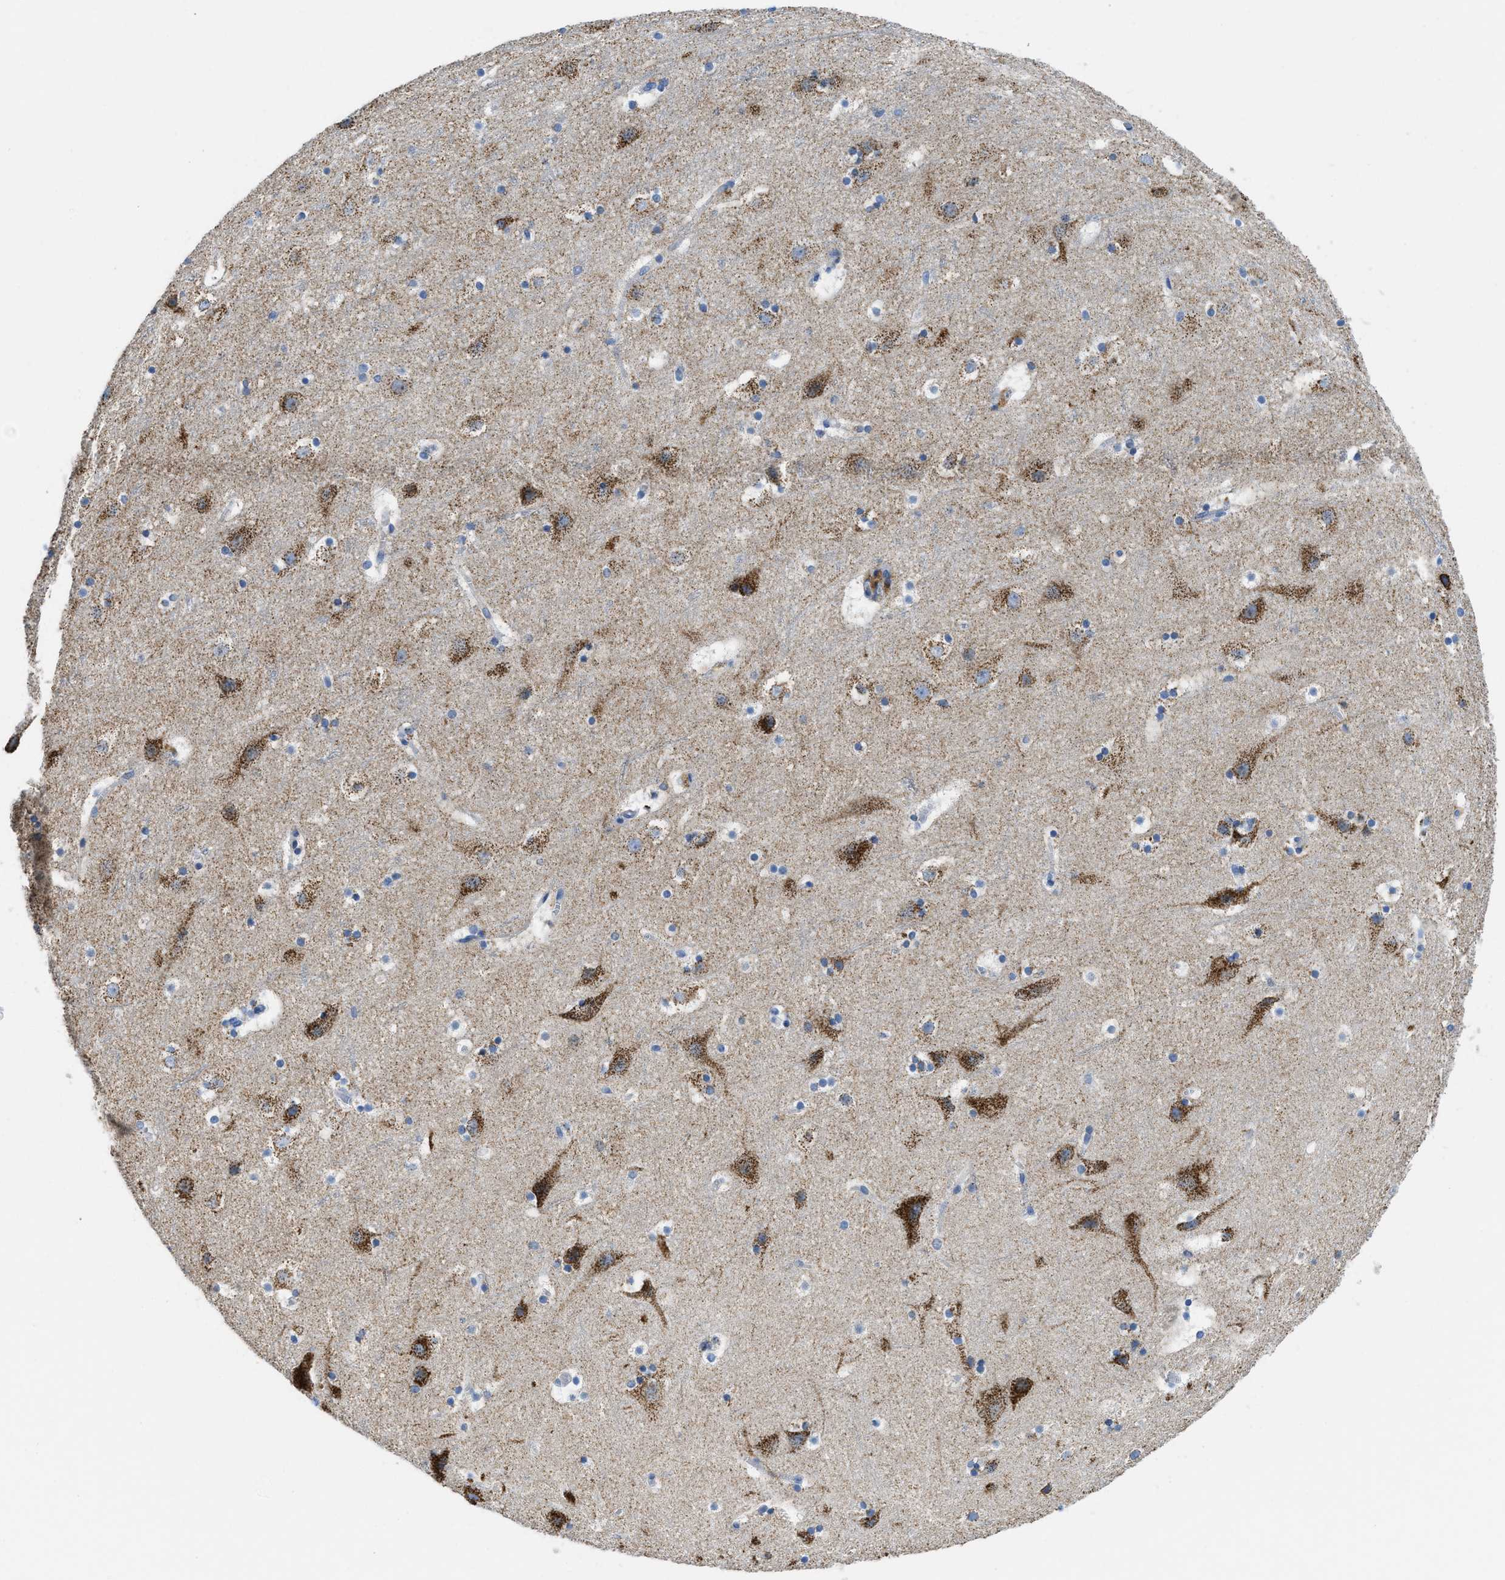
{"staining": {"intensity": "negative", "quantity": "none", "location": "none"}, "tissue": "cerebral cortex", "cell_type": "Endothelial cells", "image_type": "normal", "snomed": [{"axis": "morphology", "description": "Normal tissue, NOS"}, {"axis": "topography", "description": "Cerebral cortex"}], "caption": "DAB (3,3'-diaminobenzidine) immunohistochemical staining of unremarkable cerebral cortex displays no significant staining in endothelial cells. The staining was performed using DAB (3,3'-diaminobenzidine) to visualize the protein expression in brown, while the nuclei were stained in blue with hematoxylin (Magnification: 20x).", "gene": "SLC25A13", "patient": {"sex": "male", "age": 45}}